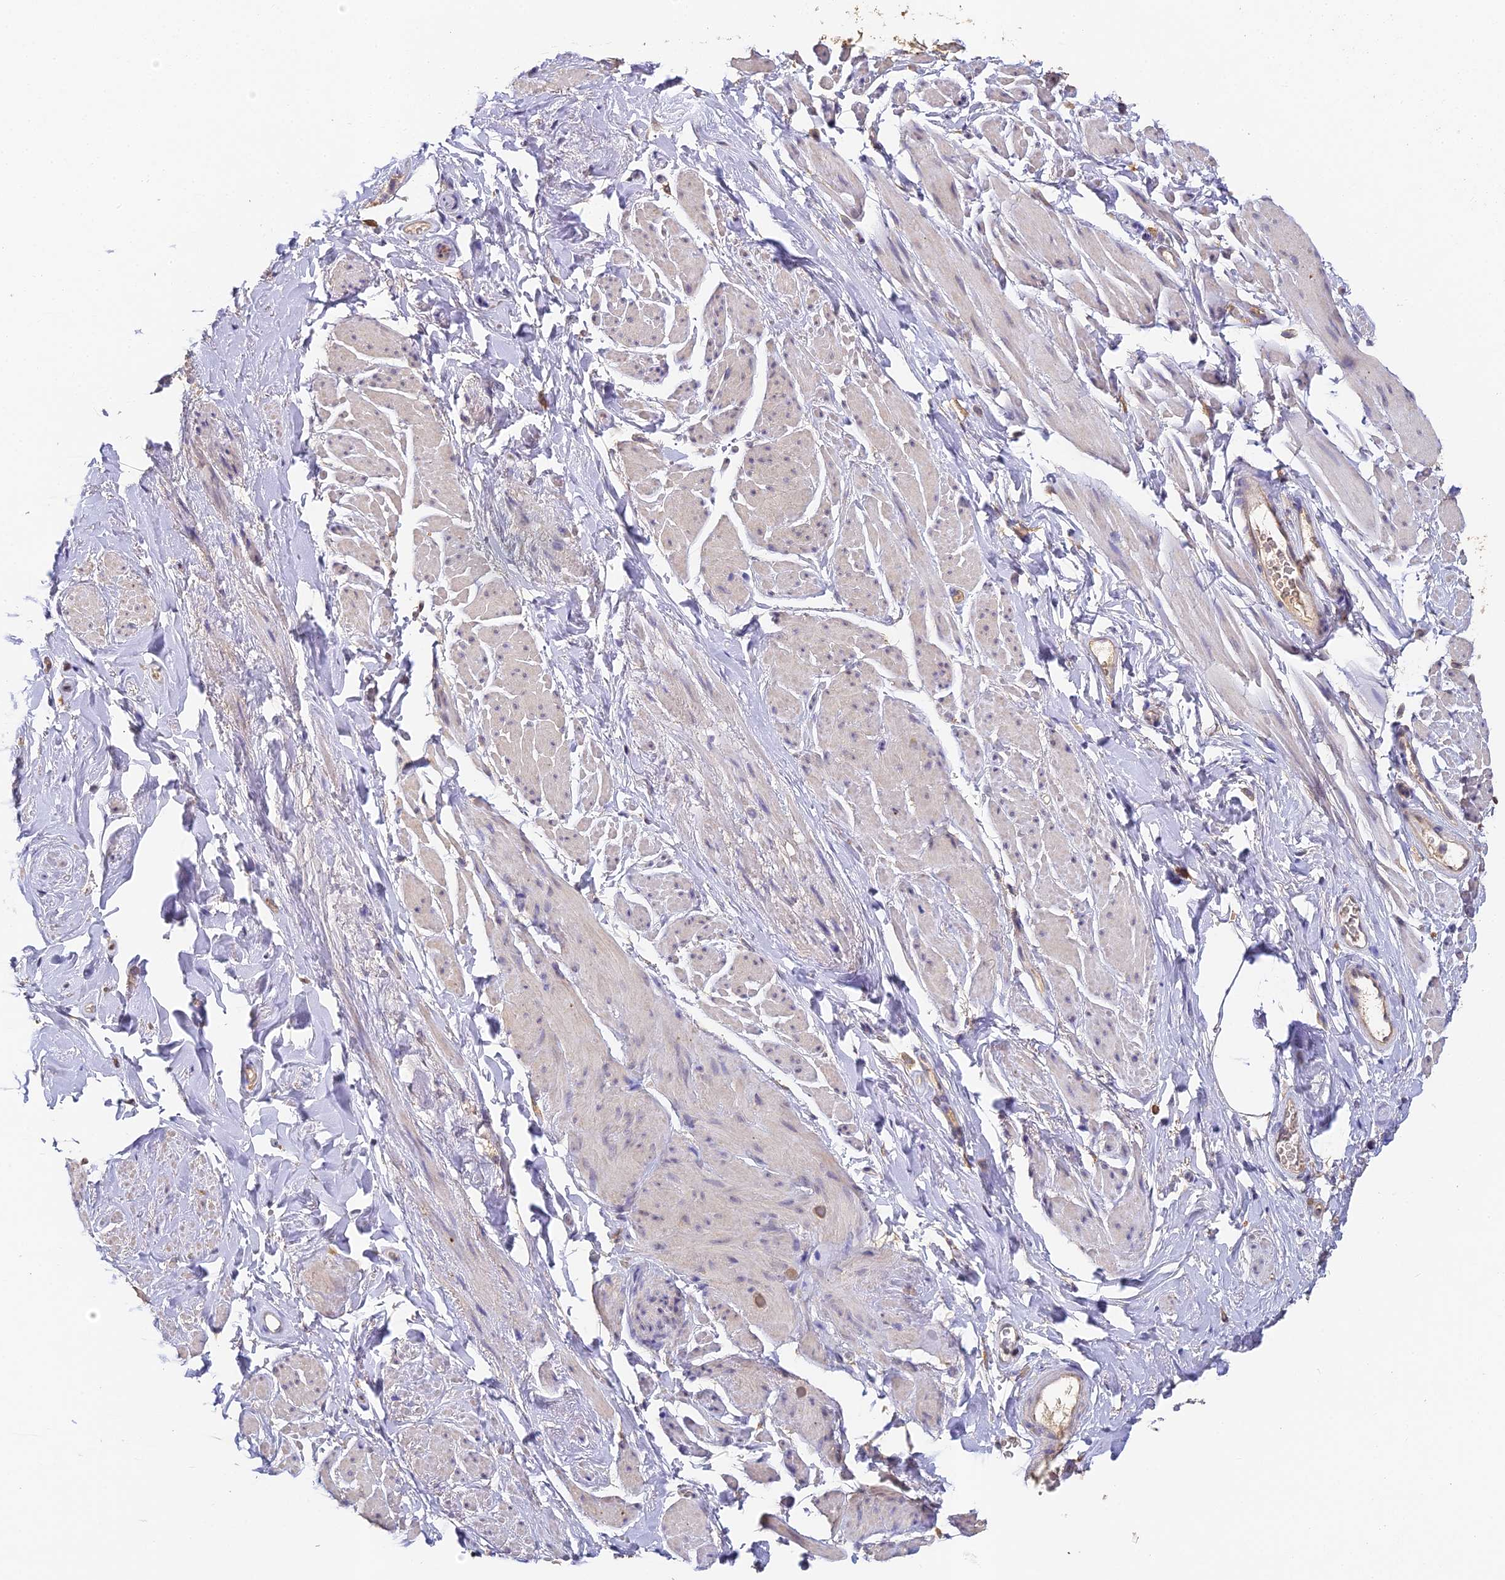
{"staining": {"intensity": "weak", "quantity": "<25%", "location": "cytoplasmic/membranous"}, "tissue": "smooth muscle", "cell_type": "Smooth muscle cells", "image_type": "normal", "snomed": [{"axis": "morphology", "description": "Normal tissue, NOS"}, {"axis": "topography", "description": "Smooth muscle"}, {"axis": "topography", "description": "Peripheral nerve tissue"}], "caption": "This is an immunohistochemistry photomicrograph of unremarkable smooth muscle. There is no positivity in smooth muscle cells.", "gene": "YAE1", "patient": {"sex": "male", "age": 69}}